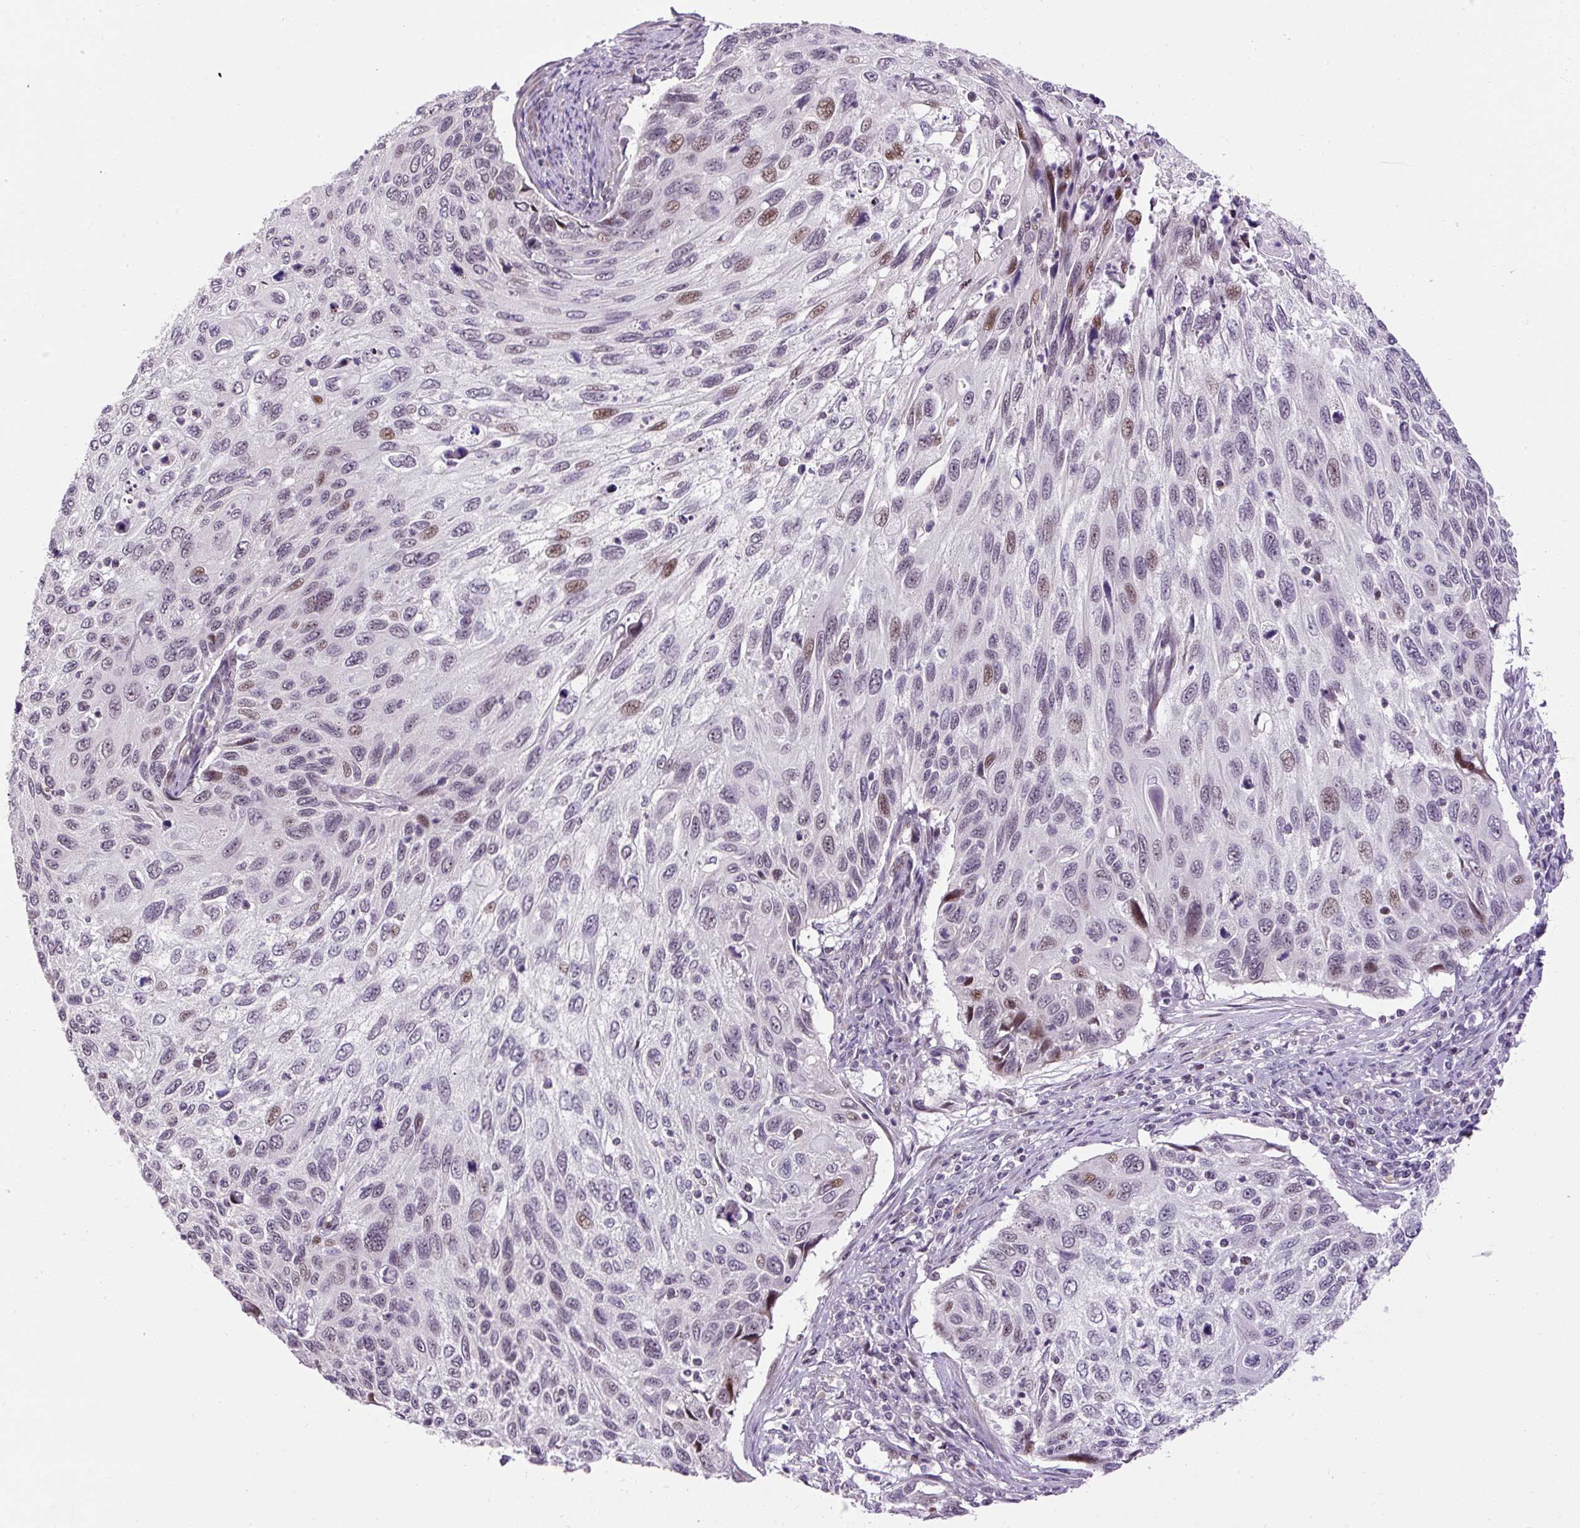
{"staining": {"intensity": "moderate", "quantity": "<25%", "location": "nuclear"}, "tissue": "cervical cancer", "cell_type": "Tumor cells", "image_type": "cancer", "snomed": [{"axis": "morphology", "description": "Squamous cell carcinoma, NOS"}, {"axis": "topography", "description": "Cervix"}], "caption": "High-power microscopy captured an IHC image of cervical cancer, revealing moderate nuclear staining in approximately <25% of tumor cells. (Stains: DAB (3,3'-diaminobenzidine) in brown, nuclei in blue, Microscopy: brightfield microscopy at high magnification).", "gene": "ARHGEF18", "patient": {"sex": "female", "age": 70}}